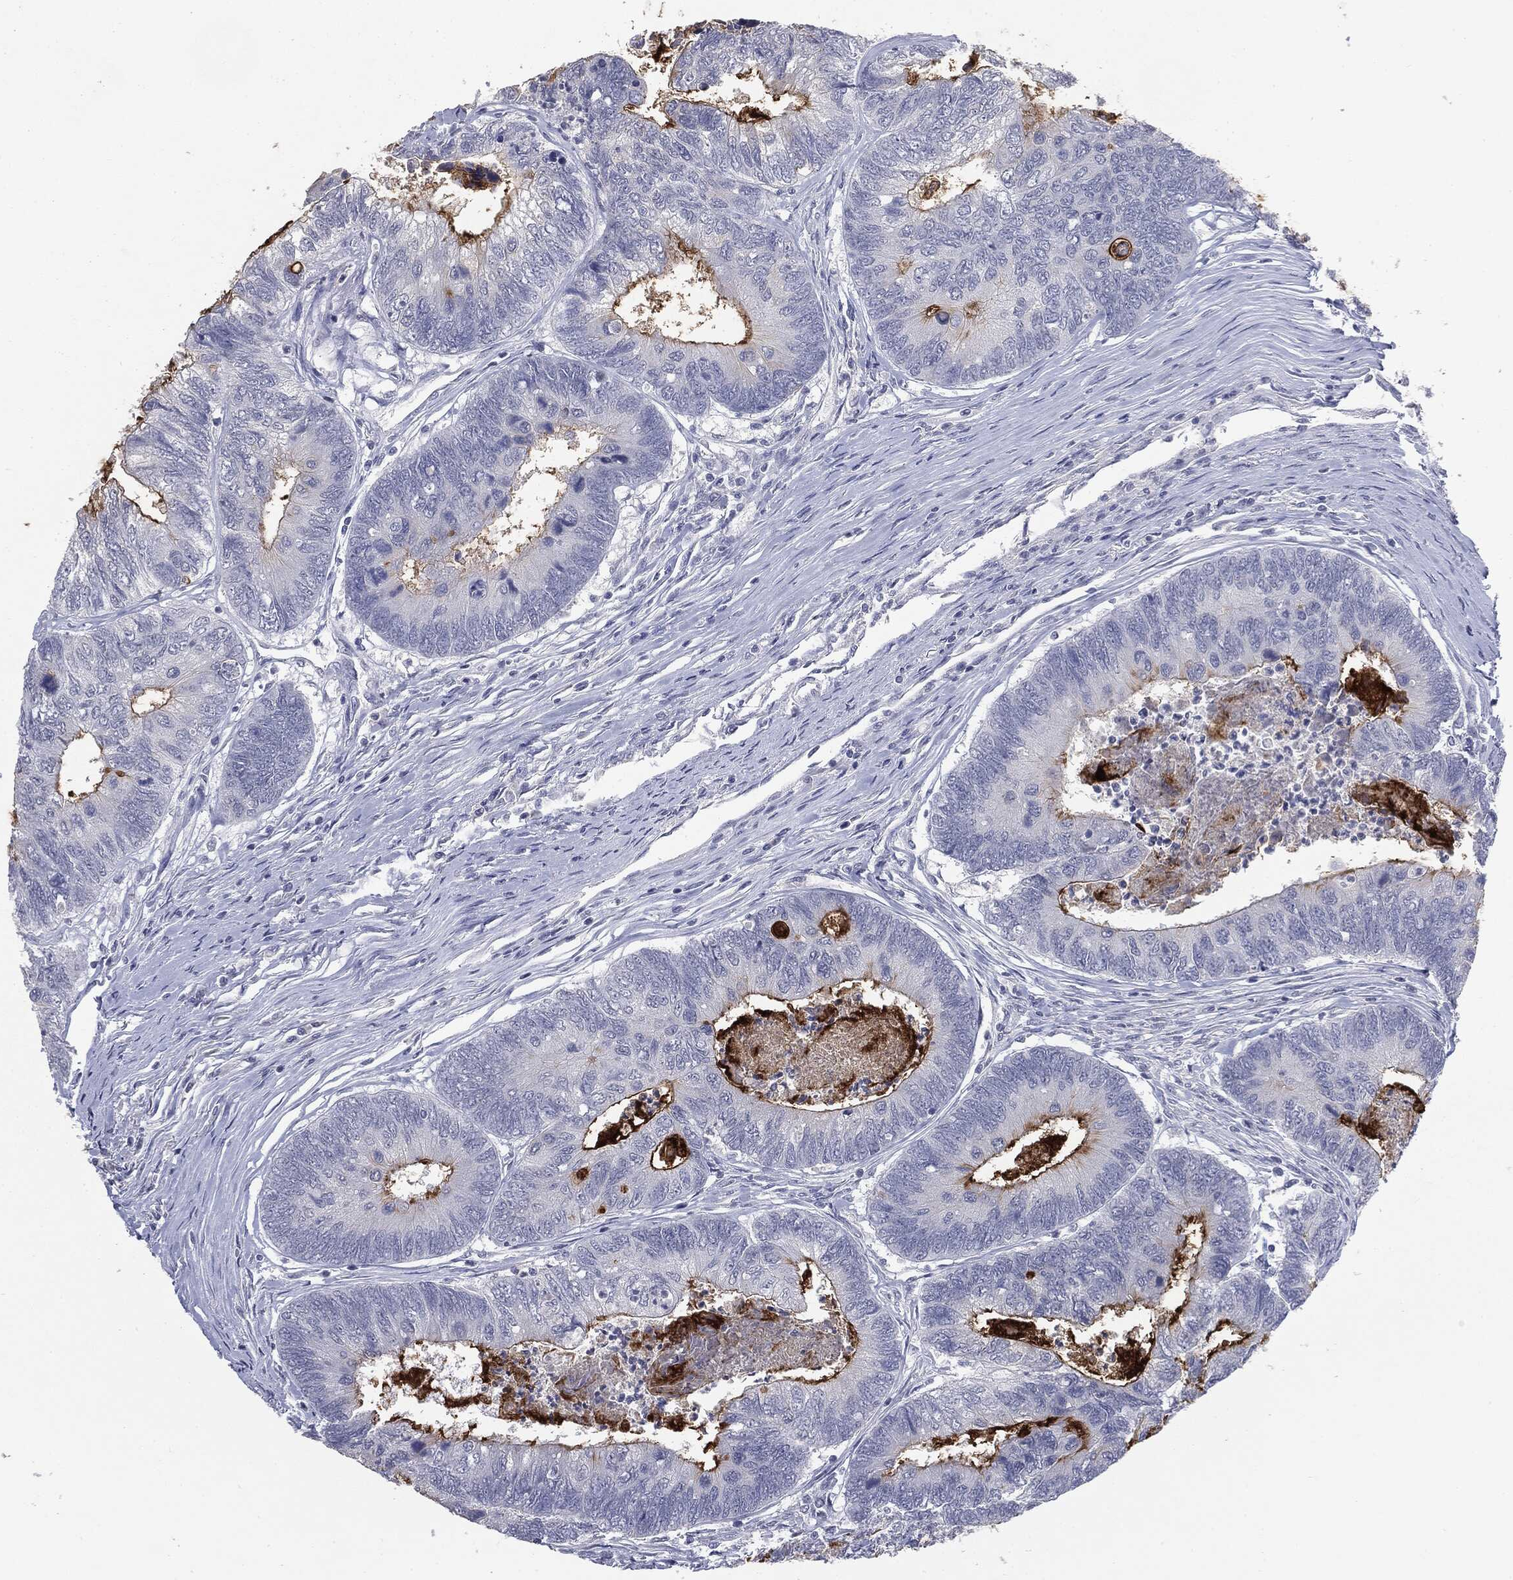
{"staining": {"intensity": "strong", "quantity": "<25%", "location": "cytoplasmic/membranous"}, "tissue": "colorectal cancer", "cell_type": "Tumor cells", "image_type": "cancer", "snomed": [{"axis": "morphology", "description": "Adenocarcinoma, NOS"}, {"axis": "topography", "description": "Colon"}], "caption": "This micrograph demonstrates immunohistochemistry staining of human colorectal adenocarcinoma, with medium strong cytoplasmic/membranous staining in about <25% of tumor cells.", "gene": "MUC1", "patient": {"sex": "female", "age": 67}}